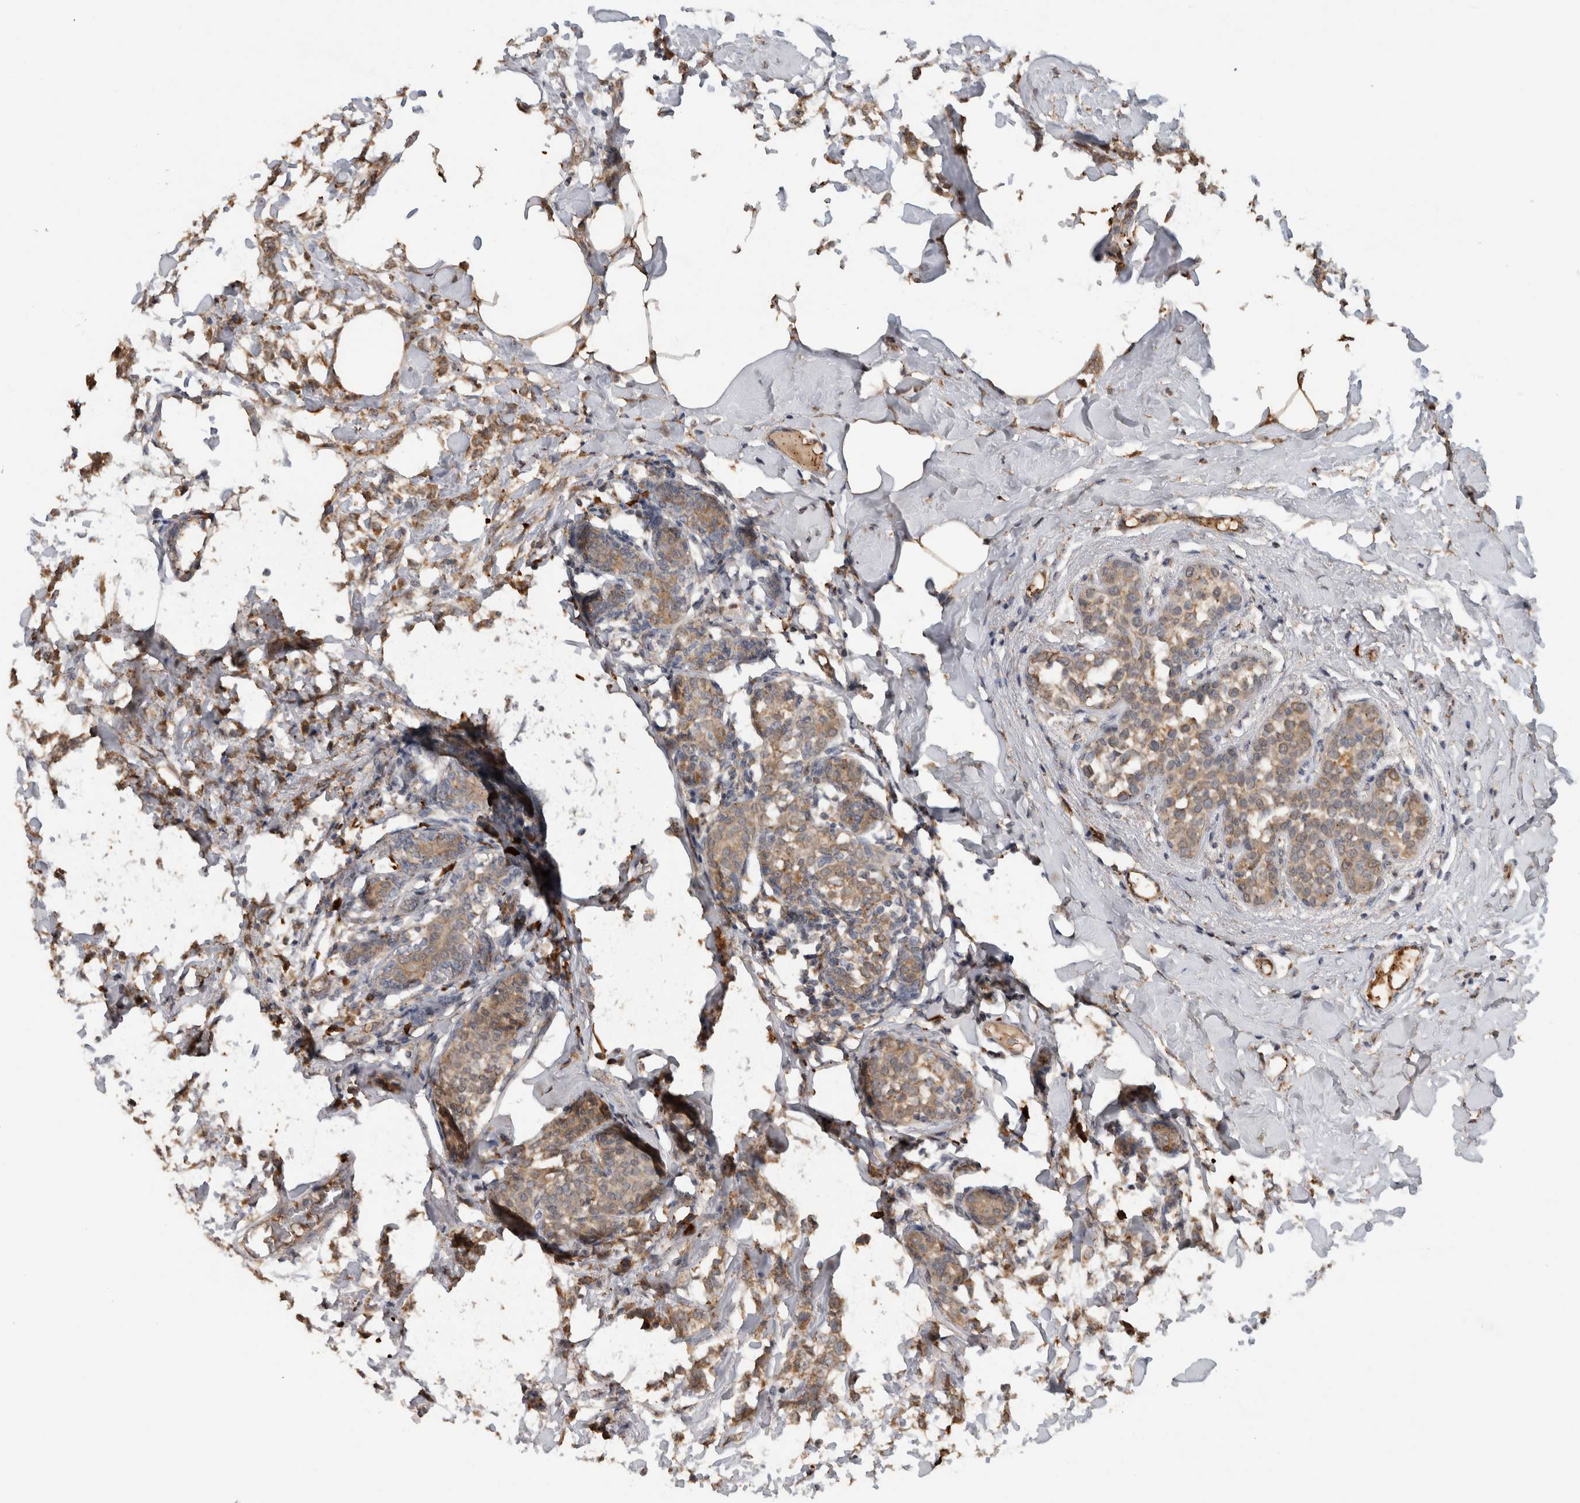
{"staining": {"intensity": "moderate", "quantity": ">75%", "location": "cytoplasmic/membranous"}, "tissue": "breast cancer", "cell_type": "Tumor cells", "image_type": "cancer", "snomed": [{"axis": "morphology", "description": "Lobular carcinoma, in situ"}, {"axis": "morphology", "description": "Lobular carcinoma"}, {"axis": "topography", "description": "Breast"}], "caption": "IHC staining of lobular carcinoma in situ (breast), which exhibits medium levels of moderate cytoplasmic/membranous expression in about >75% of tumor cells indicating moderate cytoplasmic/membranous protein positivity. The staining was performed using DAB (brown) for protein detection and nuclei were counterstained in hematoxylin (blue).", "gene": "ADGRL3", "patient": {"sex": "female", "age": 41}}